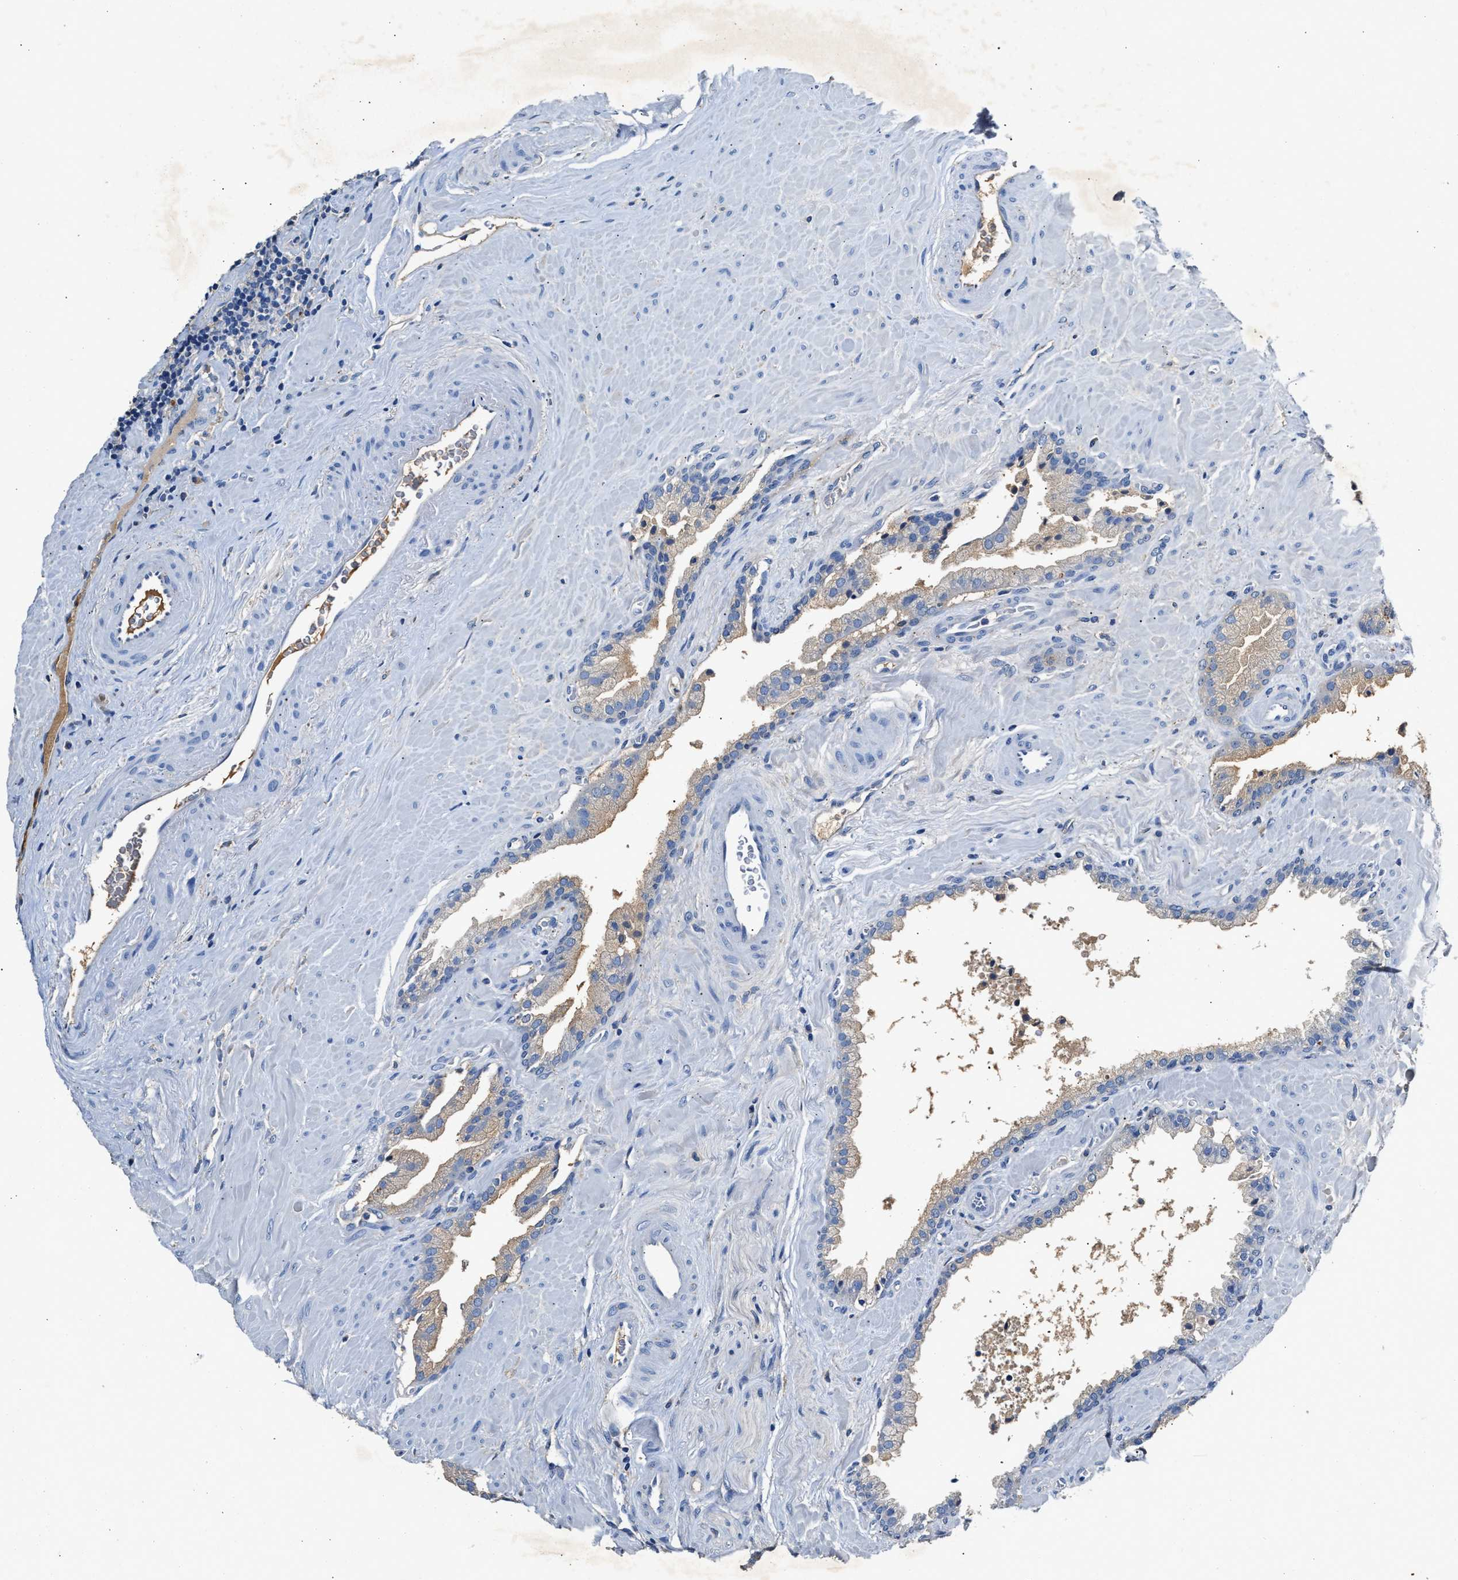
{"staining": {"intensity": "negative", "quantity": "none", "location": "none"}, "tissue": "prostate cancer", "cell_type": "Tumor cells", "image_type": "cancer", "snomed": [{"axis": "morphology", "description": "Adenocarcinoma, Low grade"}, {"axis": "topography", "description": "Prostate"}], "caption": "This is an IHC micrograph of prostate low-grade adenocarcinoma. There is no expression in tumor cells.", "gene": "SLCO2B1", "patient": {"sex": "male", "age": 71}}